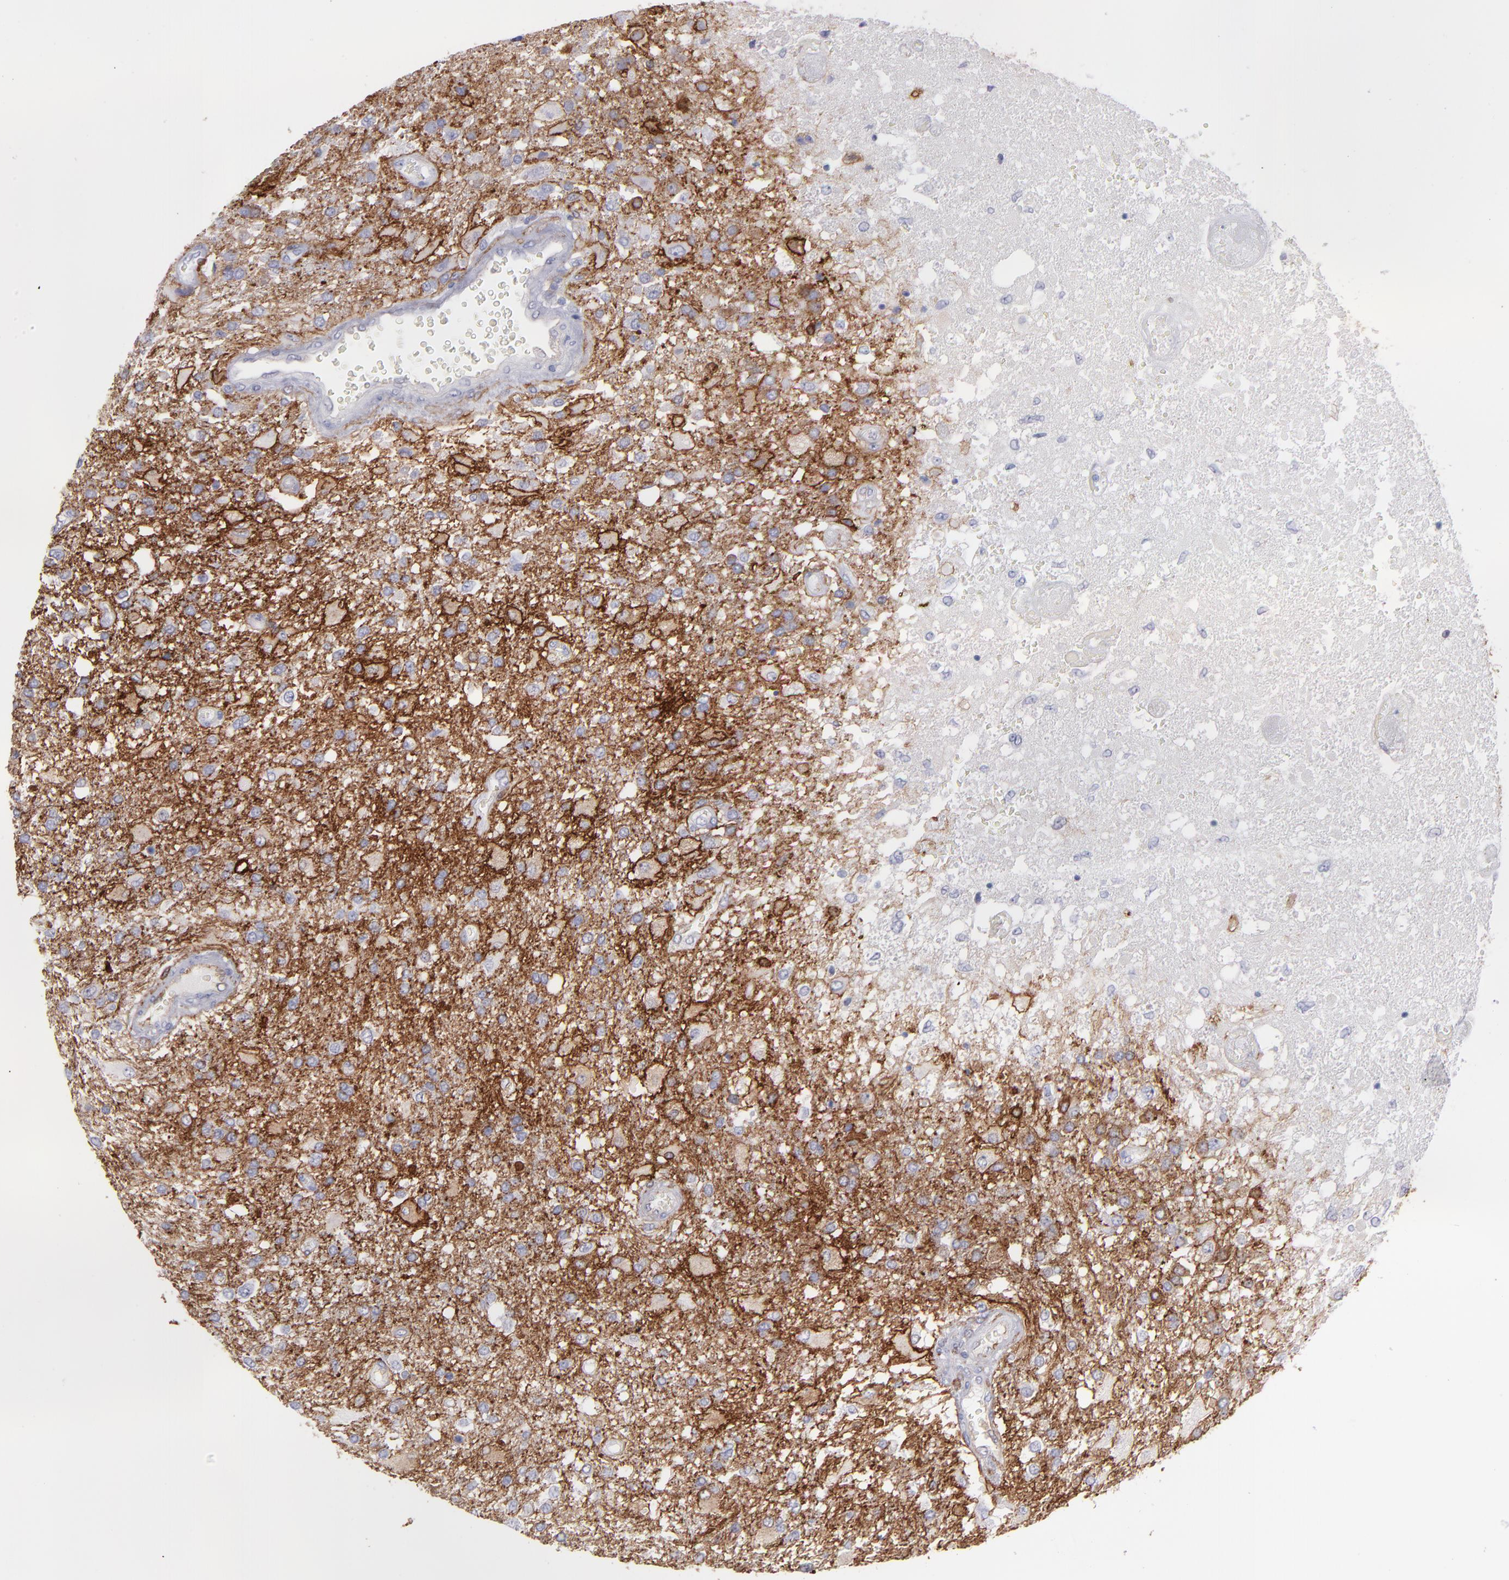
{"staining": {"intensity": "strong", "quantity": ">75%", "location": "cytoplasmic/membranous"}, "tissue": "glioma", "cell_type": "Tumor cells", "image_type": "cancer", "snomed": [{"axis": "morphology", "description": "Glioma, malignant, High grade"}, {"axis": "topography", "description": "Cerebral cortex"}], "caption": "This is an image of immunohistochemistry staining of high-grade glioma (malignant), which shows strong staining in the cytoplasmic/membranous of tumor cells.", "gene": "AHNAK2", "patient": {"sex": "male", "age": 79}}